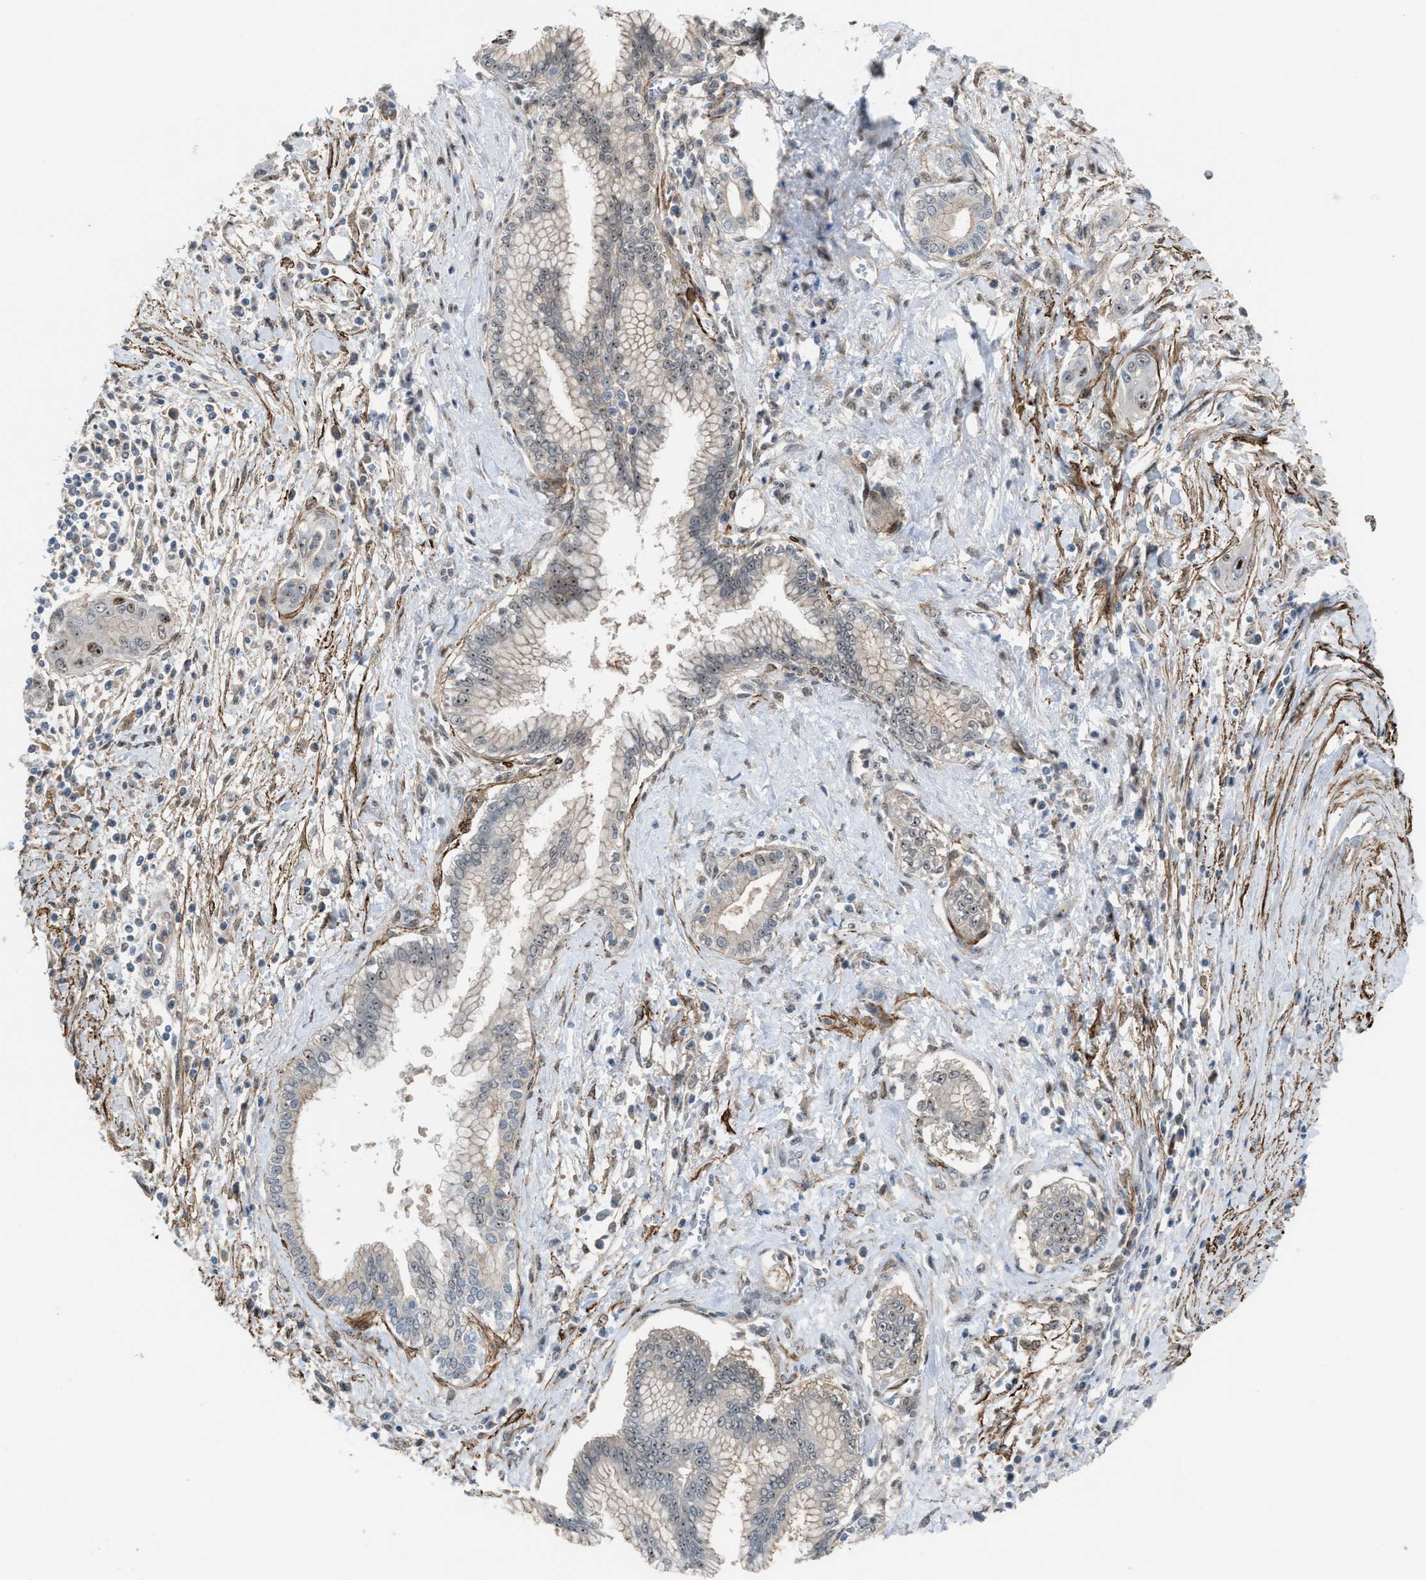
{"staining": {"intensity": "weak", "quantity": "25%-75%", "location": "nuclear"}, "tissue": "pancreatic cancer", "cell_type": "Tumor cells", "image_type": "cancer", "snomed": [{"axis": "morphology", "description": "Adenocarcinoma, NOS"}, {"axis": "topography", "description": "Pancreas"}], "caption": "Immunohistochemical staining of human pancreatic cancer (adenocarcinoma) shows low levels of weak nuclear staining in about 25%-75% of tumor cells.", "gene": "NQO2", "patient": {"sex": "male", "age": 58}}